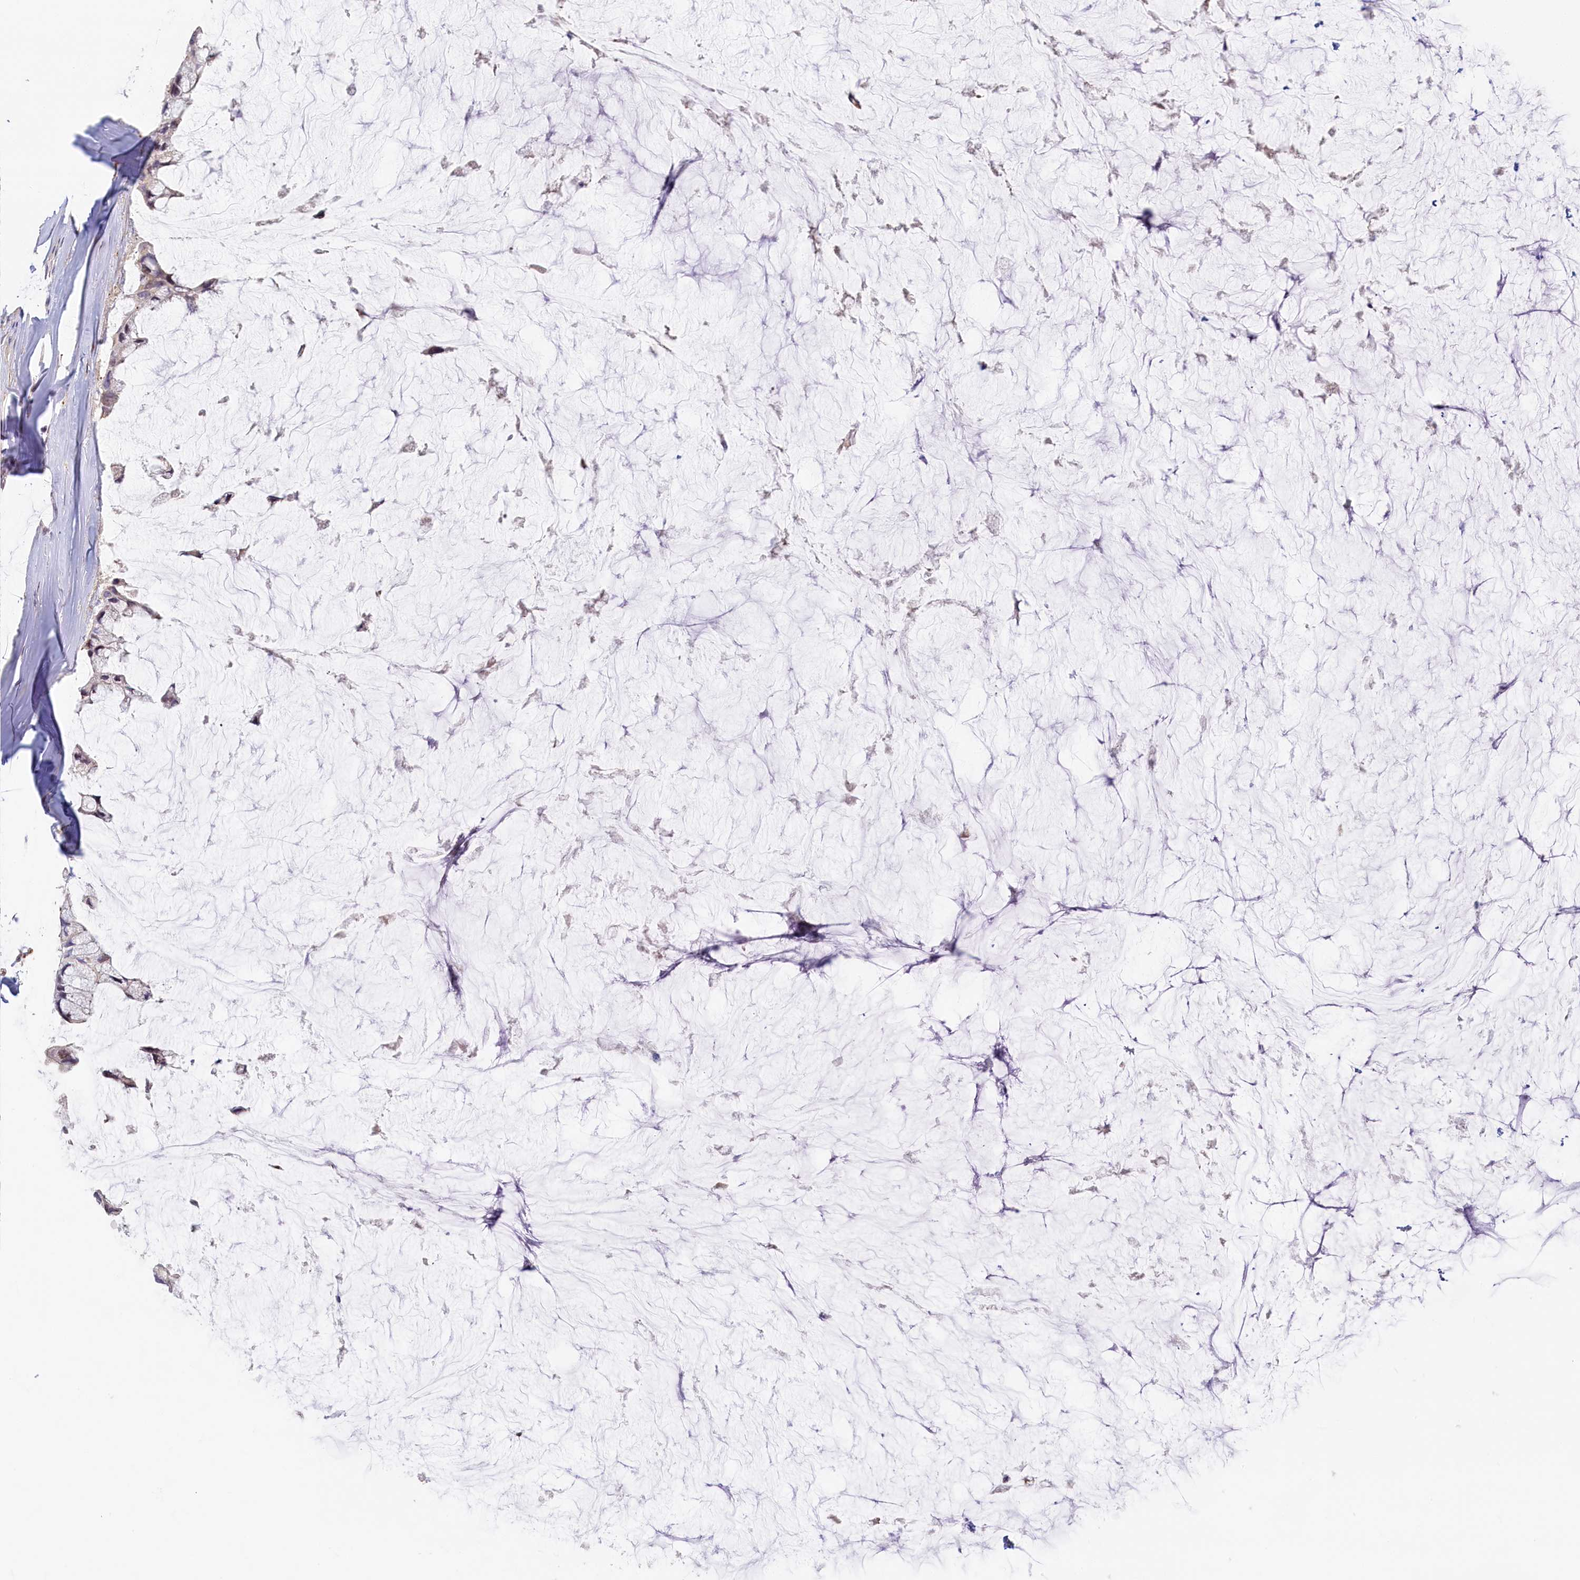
{"staining": {"intensity": "weak", "quantity": "<25%", "location": "cytoplasmic/membranous,nuclear"}, "tissue": "ovarian cancer", "cell_type": "Tumor cells", "image_type": "cancer", "snomed": [{"axis": "morphology", "description": "Cystadenocarcinoma, mucinous, NOS"}, {"axis": "topography", "description": "Ovary"}], "caption": "The image displays no significant positivity in tumor cells of ovarian cancer.", "gene": "INTS4", "patient": {"sex": "female", "age": 39}}